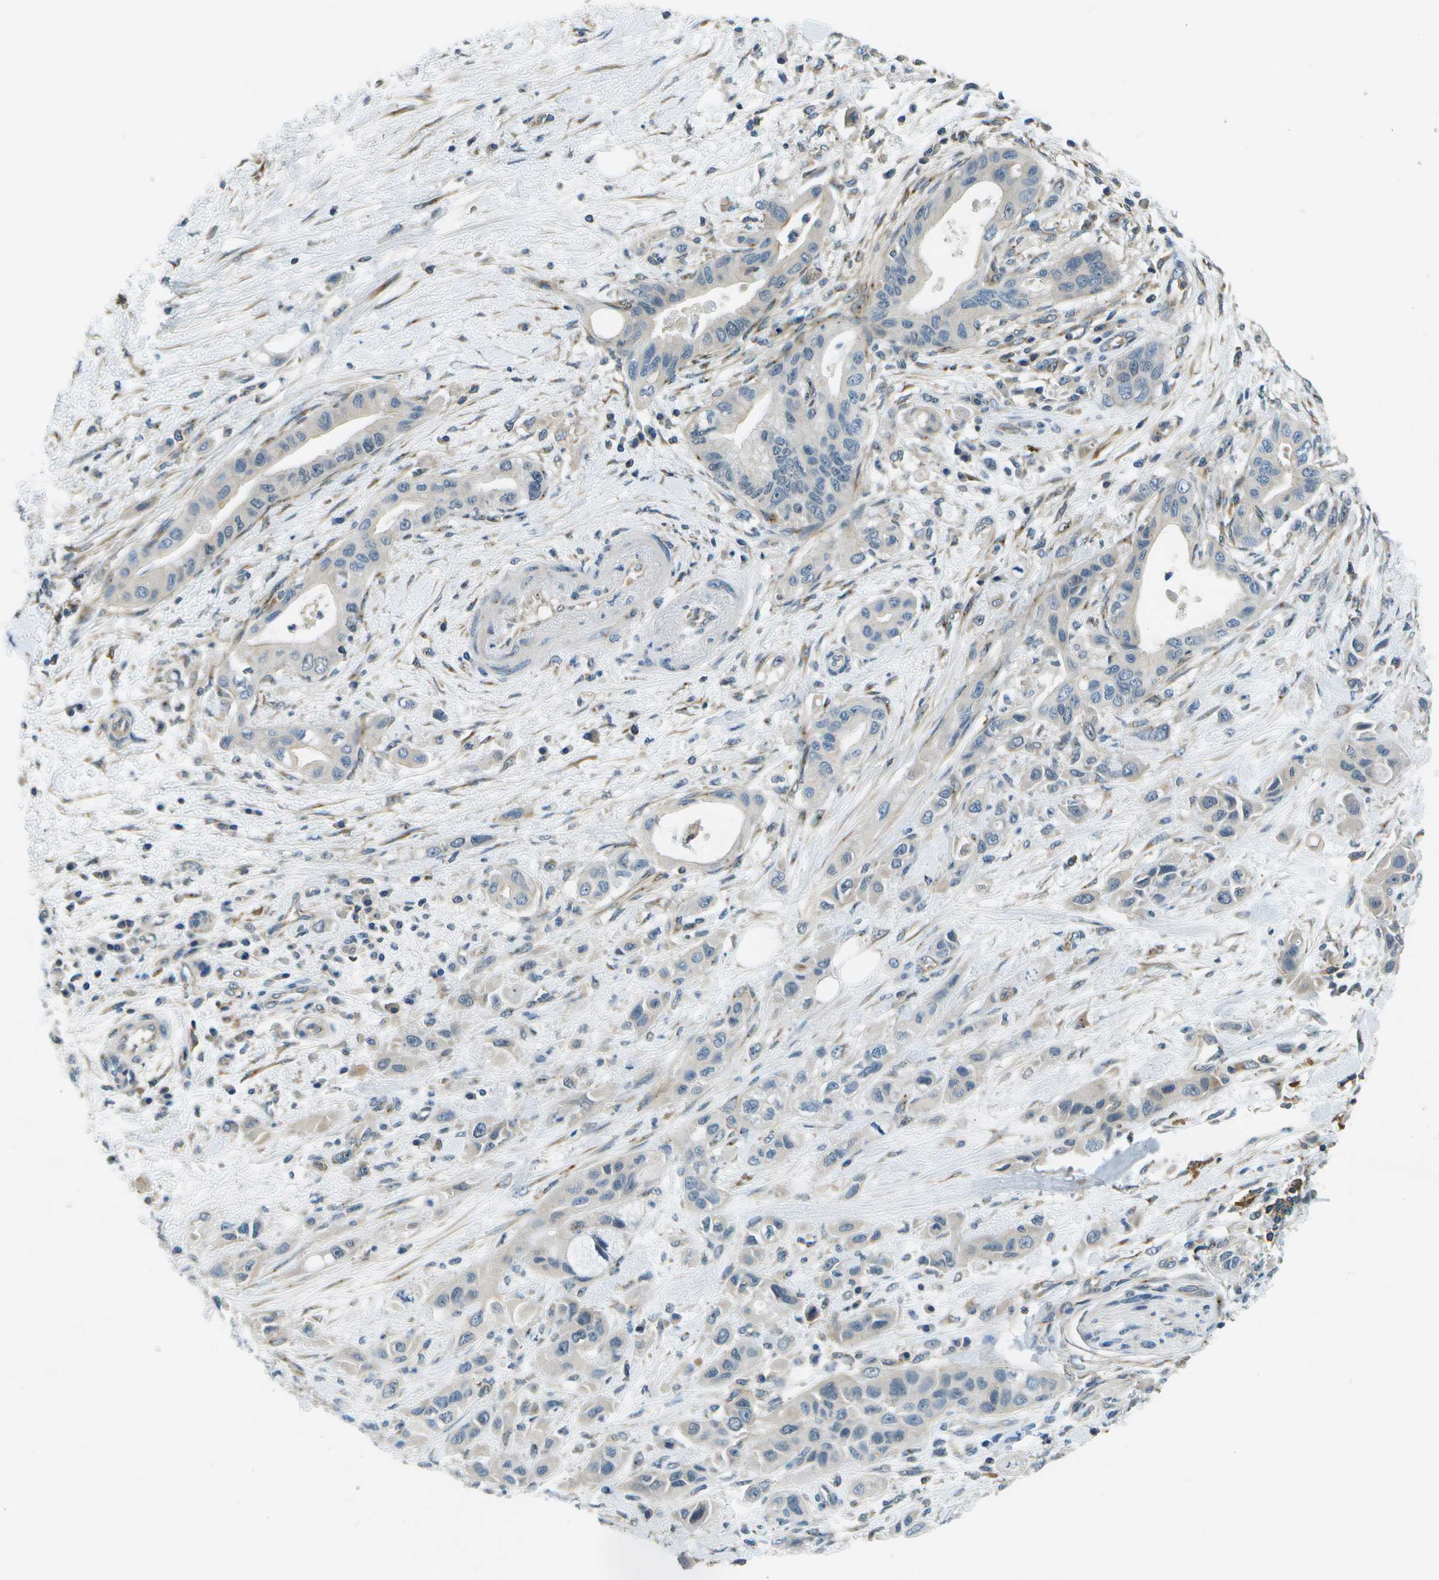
{"staining": {"intensity": "negative", "quantity": "none", "location": "none"}, "tissue": "pancreatic cancer", "cell_type": "Tumor cells", "image_type": "cancer", "snomed": [{"axis": "morphology", "description": "Adenocarcinoma, NOS"}, {"axis": "topography", "description": "Pancreas"}], "caption": "Photomicrograph shows no protein staining in tumor cells of pancreatic adenocarcinoma tissue.", "gene": "CTIF", "patient": {"sex": "female", "age": 73}}